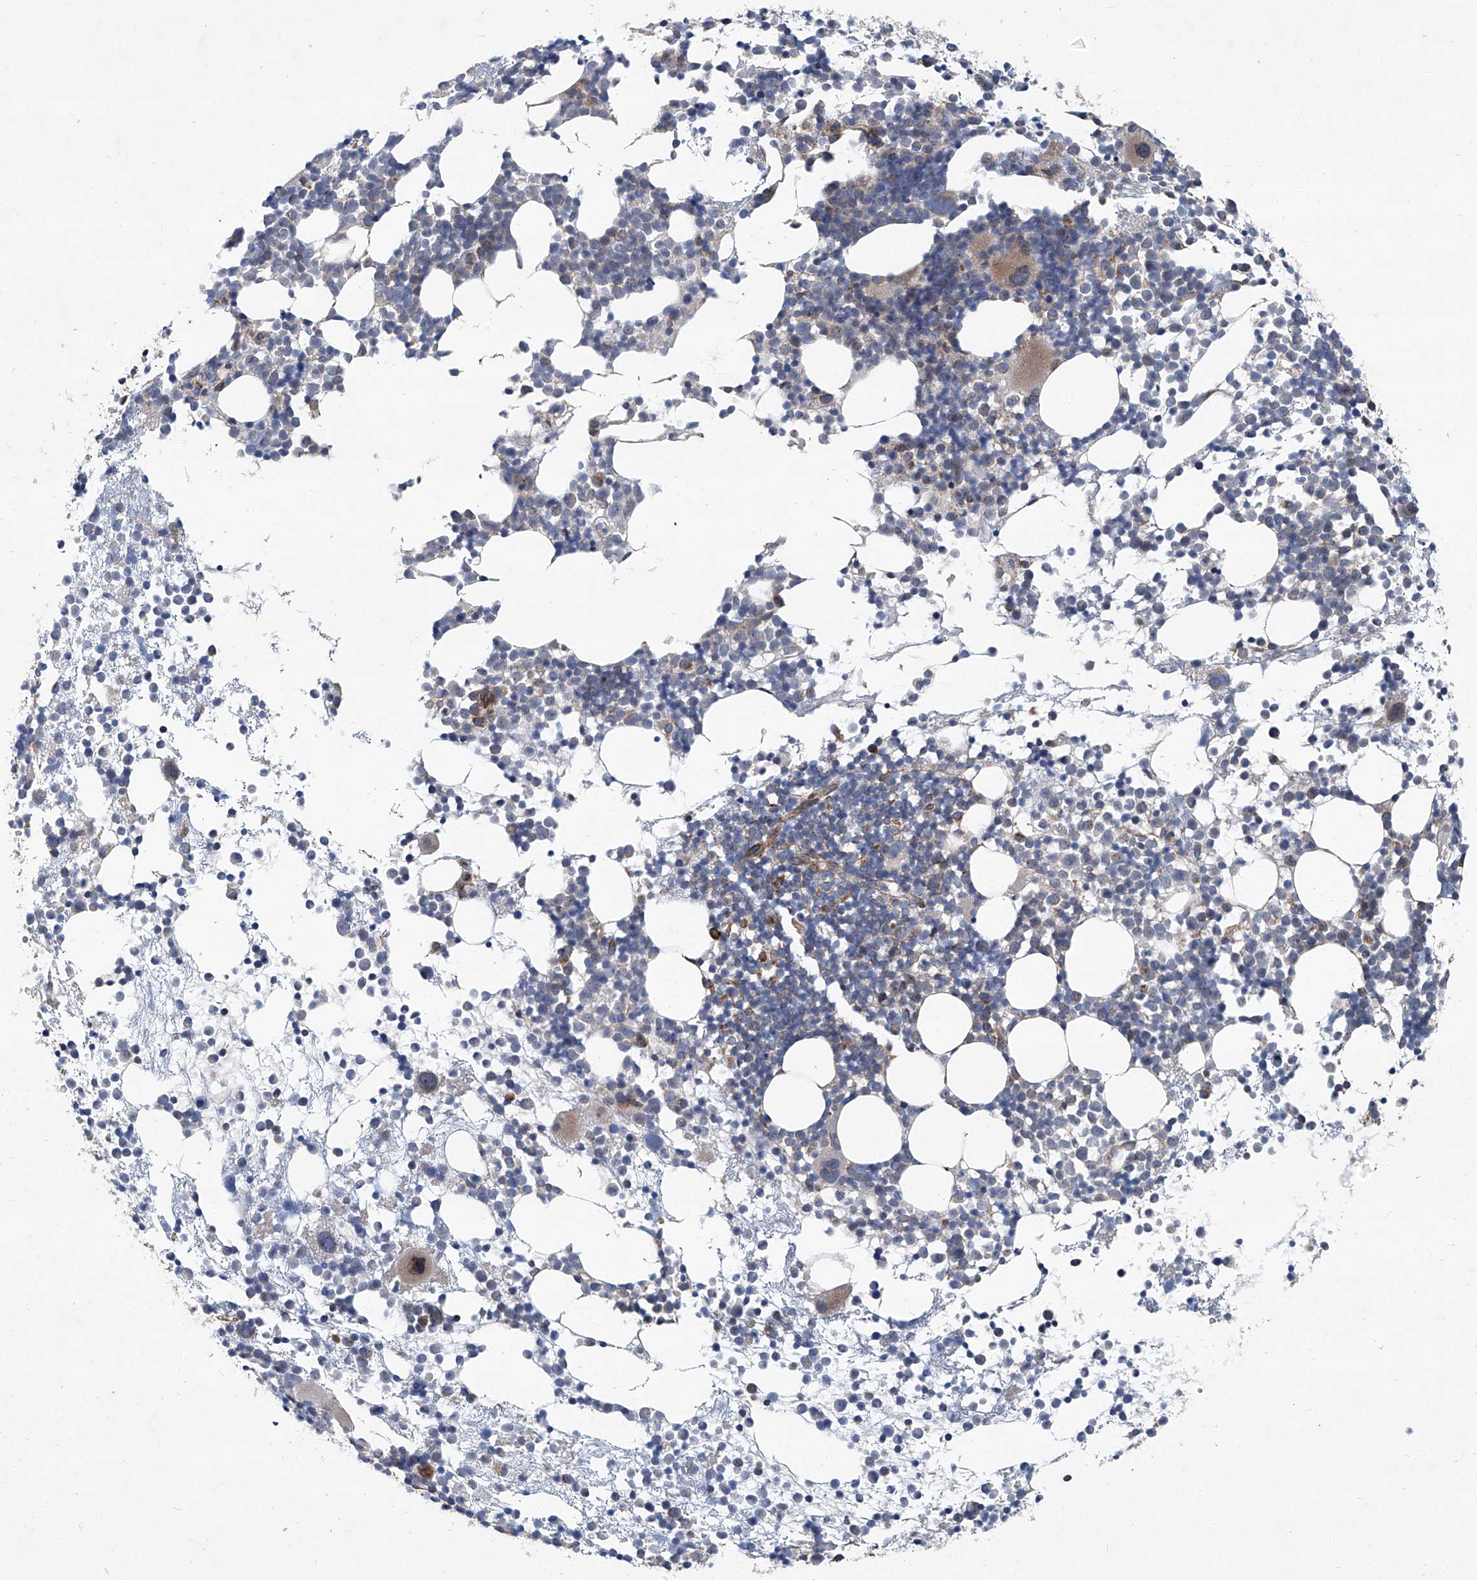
{"staining": {"intensity": "moderate", "quantity": "<25%", "location": "cytoplasmic/membranous"}, "tissue": "bone marrow", "cell_type": "Hematopoietic cells", "image_type": "normal", "snomed": [{"axis": "morphology", "description": "Normal tissue, NOS"}, {"axis": "topography", "description": "Bone marrow"}], "caption": "IHC (DAB) staining of normal human bone marrow displays moderate cytoplasmic/membranous protein expression in approximately <25% of hematopoietic cells.", "gene": "GPR132", "patient": {"sex": "female", "age": 57}}